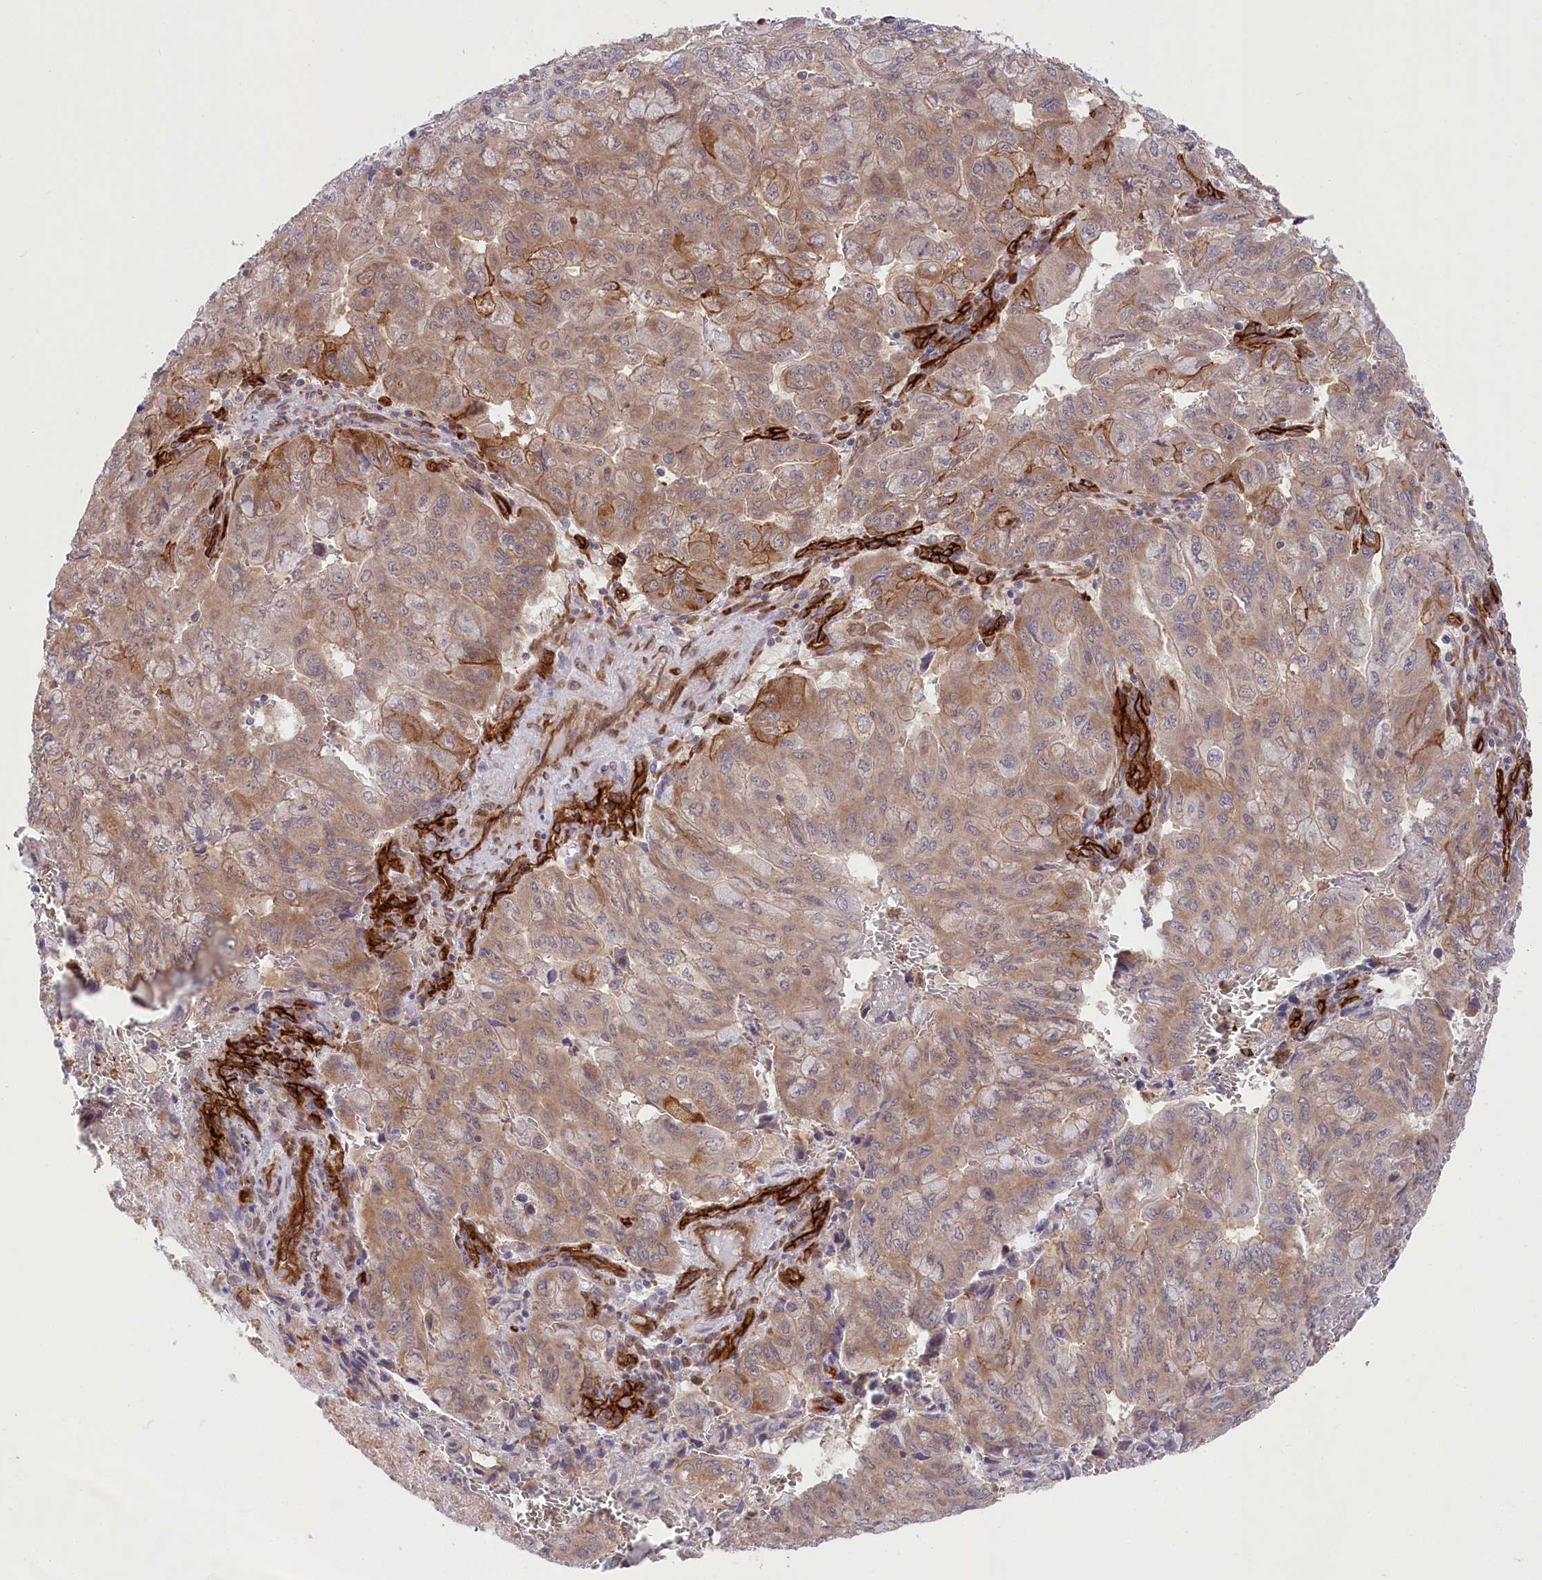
{"staining": {"intensity": "moderate", "quantity": ">75%", "location": "cytoplasmic/membranous"}, "tissue": "pancreatic cancer", "cell_type": "Tumor cells", "image_type": "cancer", "snomed": [{"axis": "morphology", "description": "Adenocarcinoma, NOS"}, {"axis": "topography", "description": "Pancreas"}], "caption": "Immunohistochemistry (IHC) staining of pancreatic cancer, which displays medium levels of moderate cytoplasmic/membranous staining in approximately >75% of tumor cells indicating moderate cytoplasmic/membranous protein positivity. The staining was performed using DAB (3,3'-diaminobenzidine) (brown) for protein detection and nuclei were counterstained in hematoxylin (blue).", "gene": "MTPAP", "patient": {"sex": "male", "age": 51}}